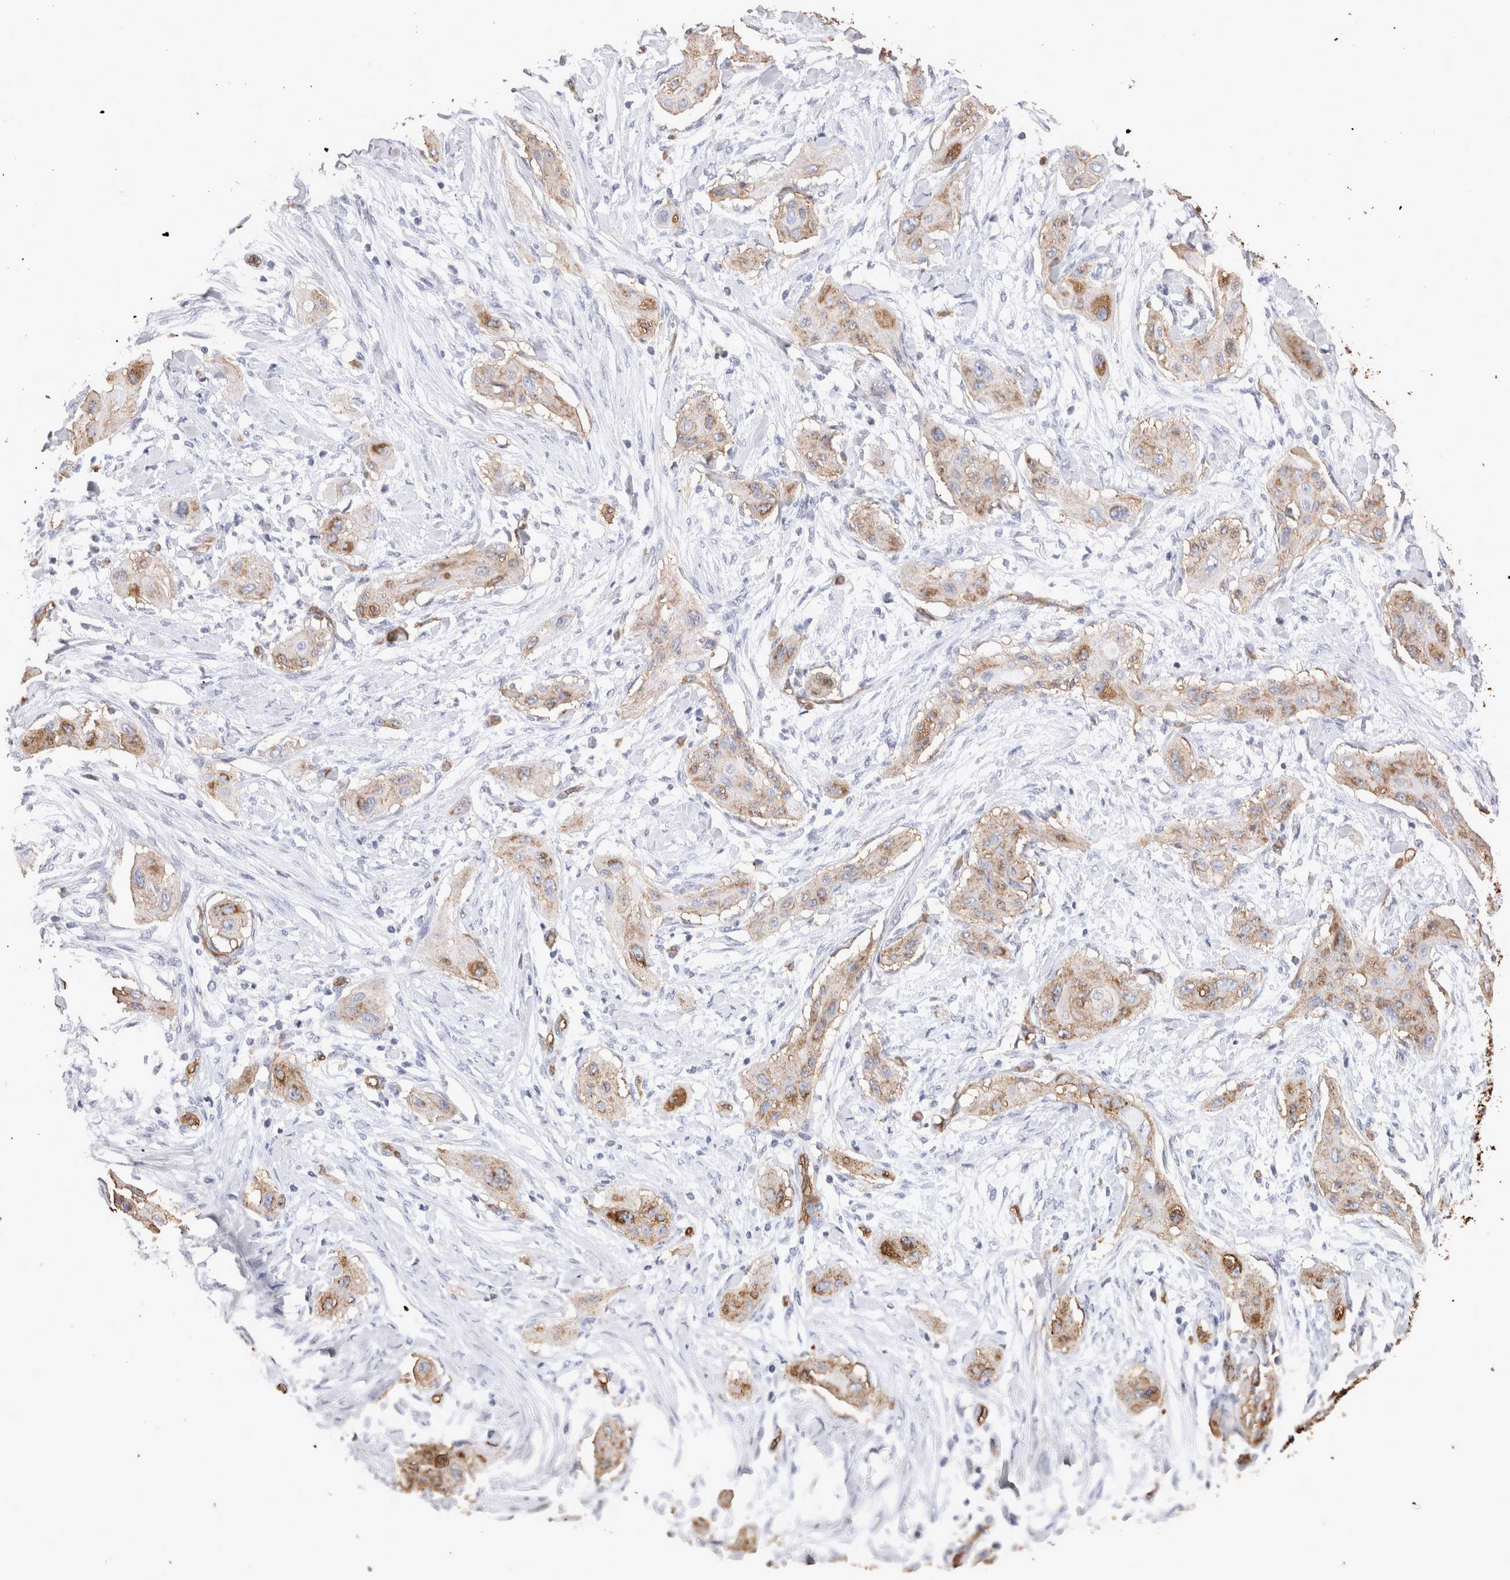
{"staining": {"intensity": "moderate", "quantity": "<25%", "location": "cytoplasmic/membranous"}, "tissue": "lung cancer", "cell_type": "Tumor cells", "image_type": "cancer", "snomed": [{"axis": "morphology", "description": "Squamous cell carcinoma, NOS"}, {"axis": "topography", "description": "Lung"}], "caption": "A brown stain highlights moderate cytoplasmic/membranous positivity of a protein in human lung squamous cell carcinoma tumor cells. The protein is stained brown, and the nuclei are stained in blue (DAB (3,3'-diaminobenzidine) IHC with brightfield microscopy, high magnification).", "gene": "IL17RC", "patient": {"sex": "female", "age": 47}}